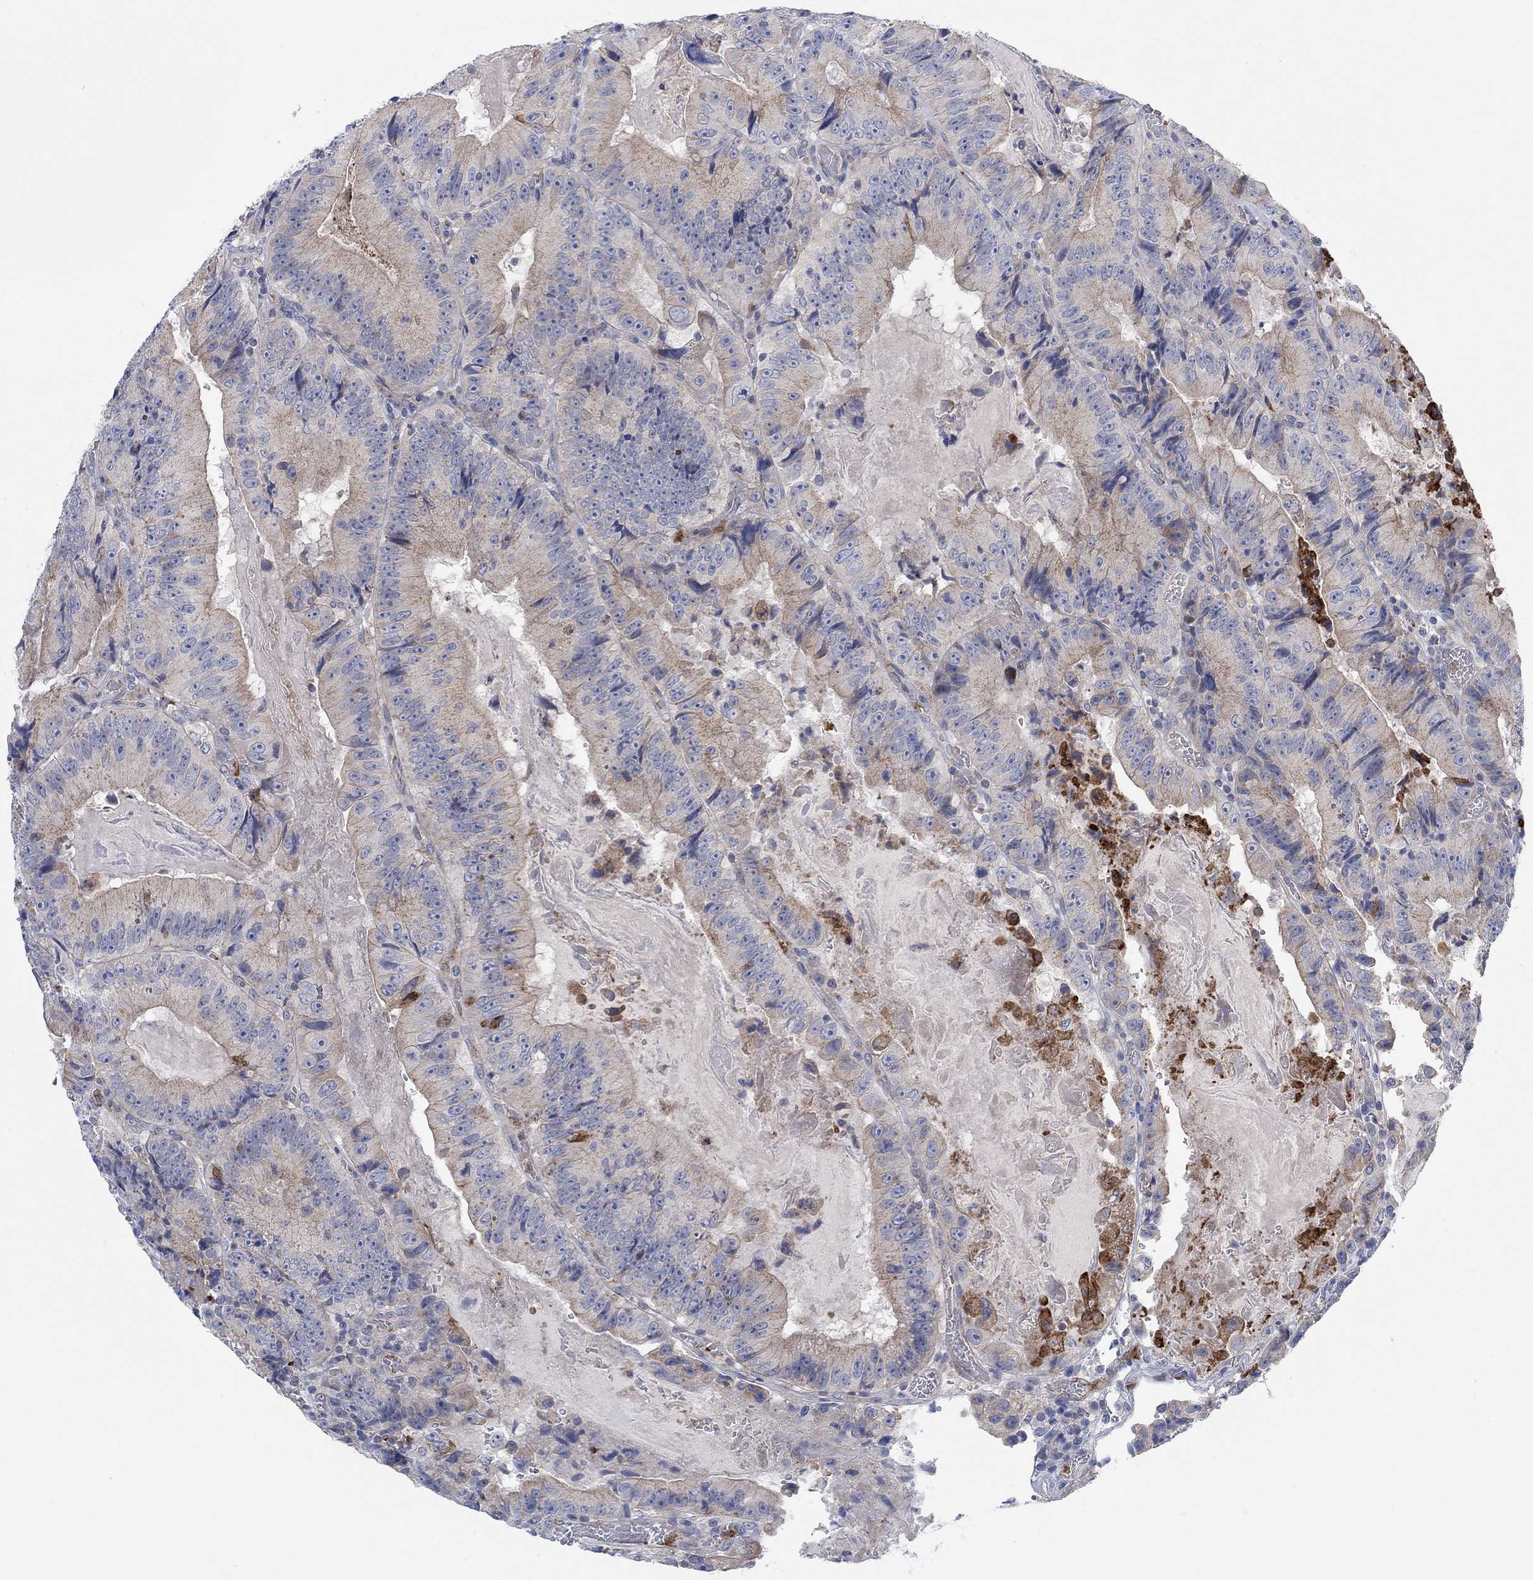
{"staining": {"intensity": "weak", "quantity": "<25%", "location": "cytoplasmic/membranous"}, "tissue": "colorectal cancer", "cell_type": "Tumor cells", "image_type": "cancer", "snomed": [{"axis": "morphology", "description": "Adenocarcinoma, NOS"}, {"axis": "topography", "description": "Colon"}], "caption": "The histopathology image reveals no significant expression in tumor cells of adenocarcinoma (colorectal). (DAB IHC with hematoxylin counter stain).", "gene": "PMFBP1", "patient": {"sex": "female", "age": 86}}